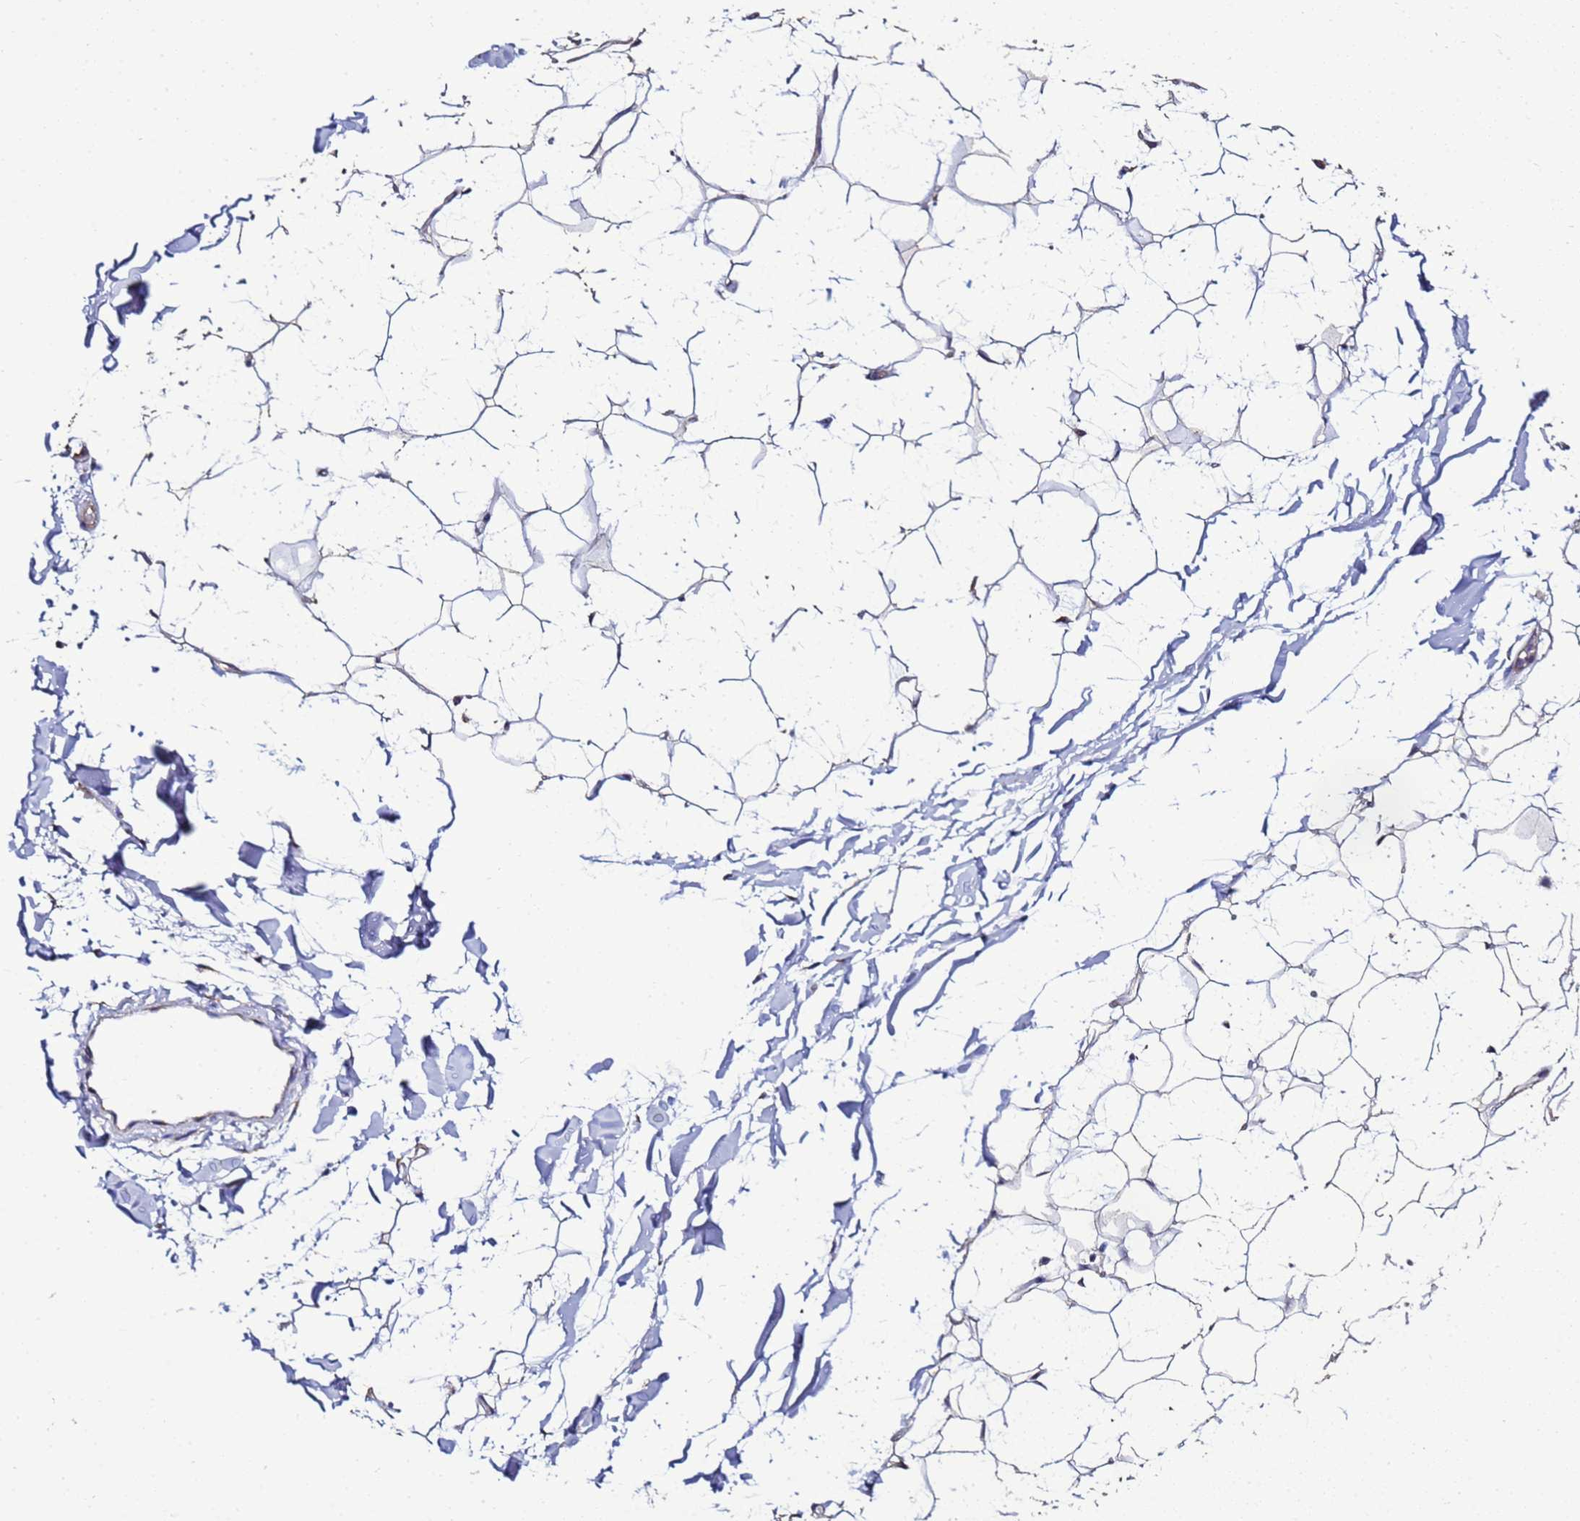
{"staining": {"intensity": "negative", "quantity": "none", "location": "none"}, "tissue": "adipose tissue", "cell_type": "Adipocytes", "image_type": "normal", "snomed": [{"axis": "morphology", "description": "Normal tissue, NOS"}, {"axis": "topography", "description": "Breast"}], "caption": "Adipose tissue was stained to show a protein in brown. There is no significant staining in adipocytes.", "gene": "ENOPH1", "patient": {"sex": "female", "age": 26}}